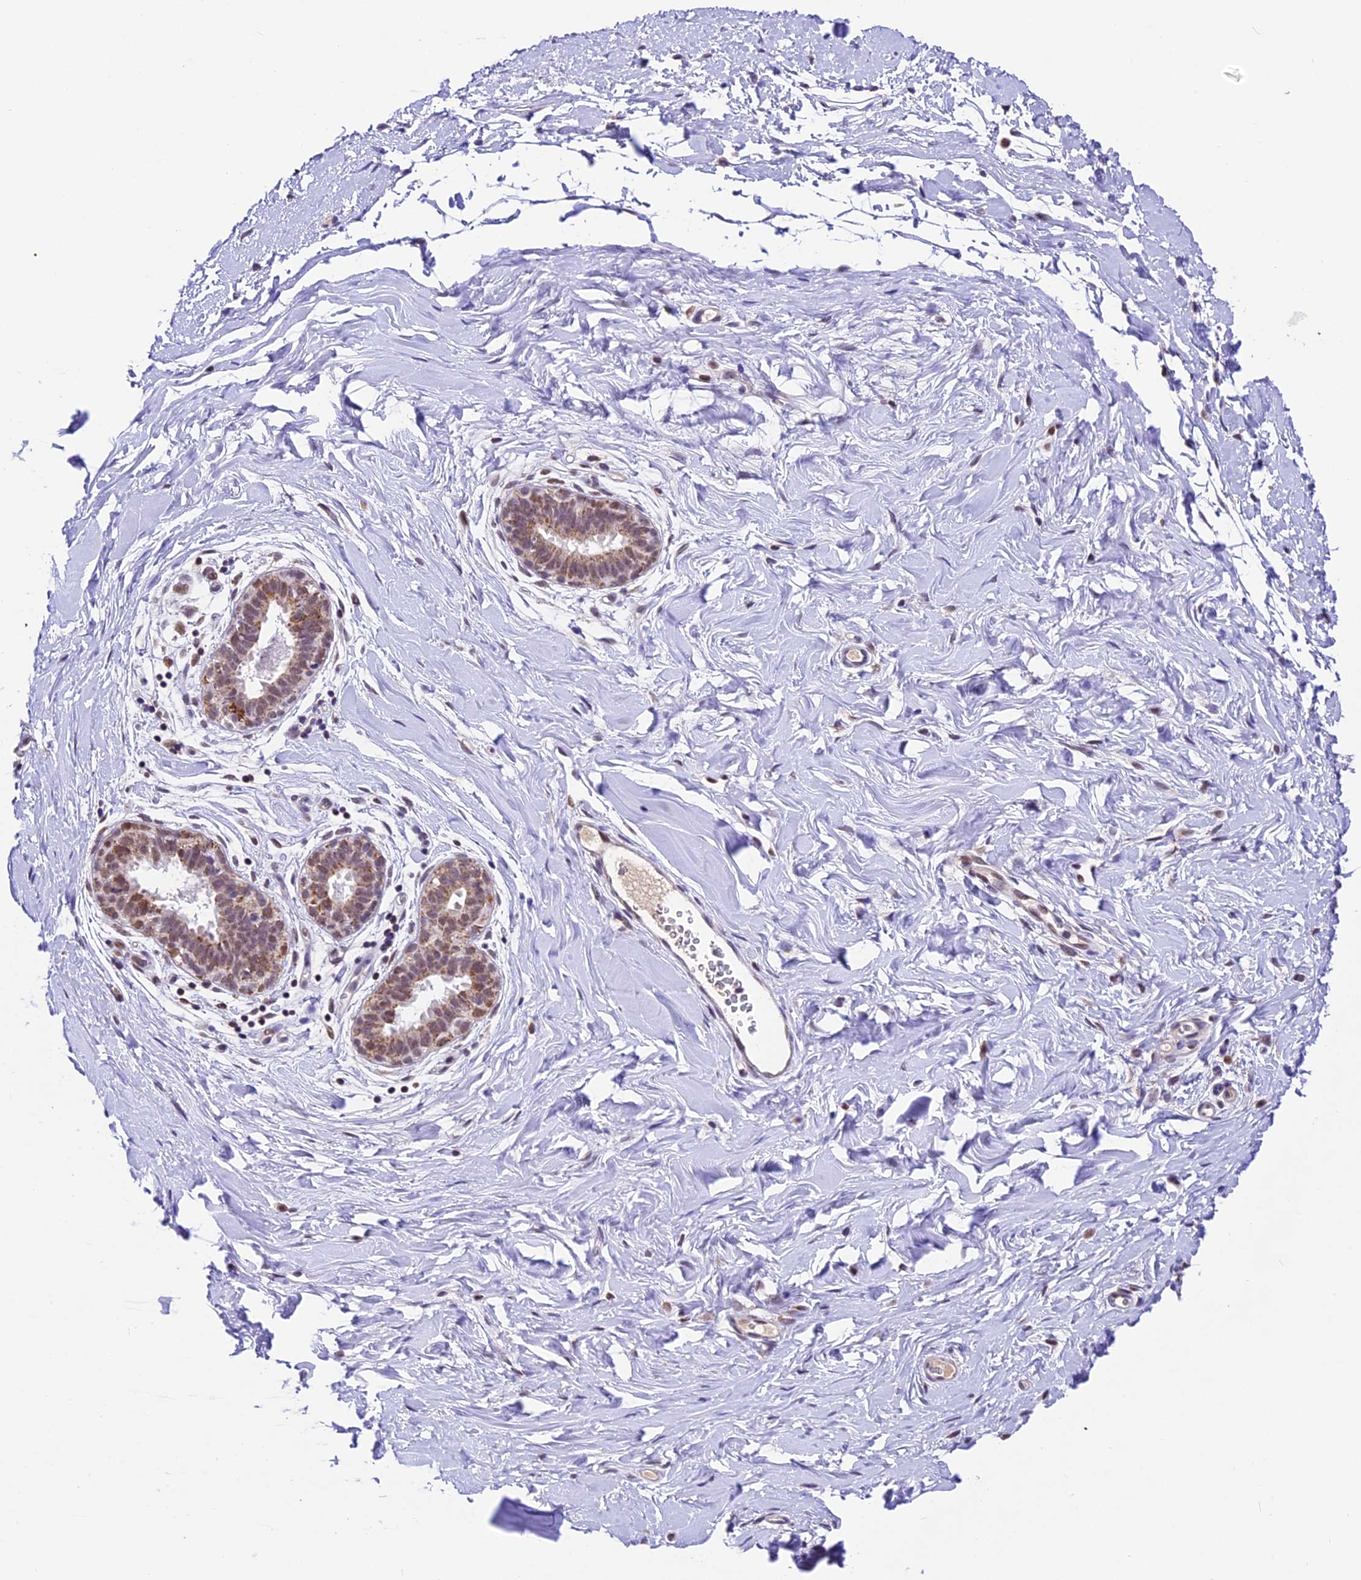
{"staining": {"intensity": "negative", "quantity": "none", "location": "none"}, "tissue": "adipose tissue", "cell_type": "Adipocytes", "image_type": "normal", "snomed": [{"axis": "morphology", "description": "Normal tissue, NOS"}, {"axis": "topography", "description": "Breast"}], "caption": "Immunohistochemical staining of normal adipose tissue shows no significant expression in adipocytes. The staining is performed using DAB (3,3'-diaminobenzidine) brown chromogen with nuclei counter-stained in using hematoxylin.", "gene": "CARS2", "patient": {"sex": "female", "age": 26}}